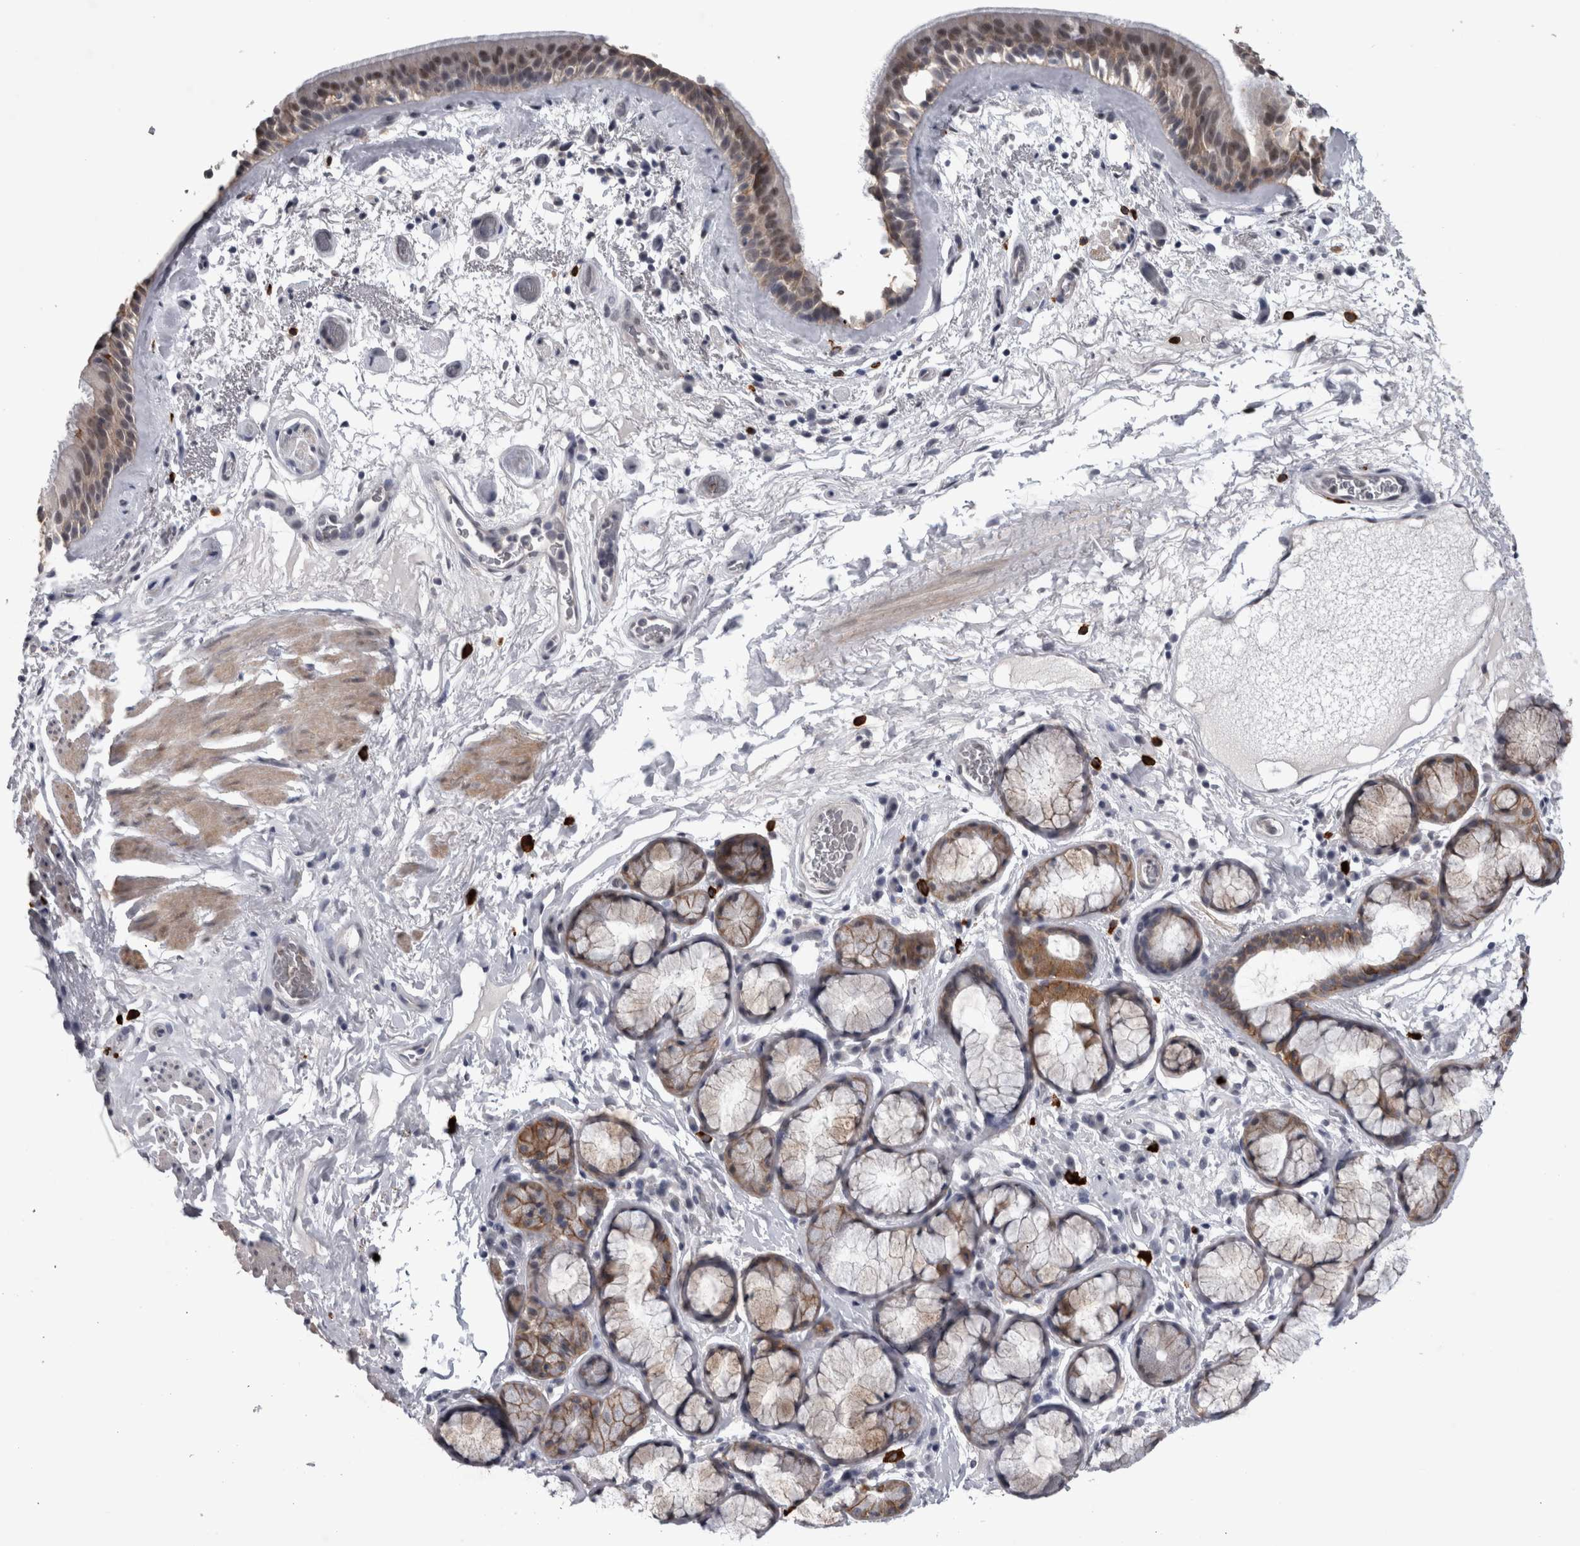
{"staining": {"intensity": "moderate", "quantity": ">75%", "location": "cytoplasmic/membranous,nuclear"}, "tissue": "bronchus", "cell_type": "Respiratory epithelial cells", "image_type": "normal", "snomed": [{"axis": "morphology", "description": "Normal tissue, NOS"}, {"axis": "topography", "description": "Cartilage tissue"}], "caption": "High-power microscopy captured an immunohistochemistry histopathology image of normal bronchus, revealing moderate cytoplasmic/membranous,nuclear staining in about >75% of respiratory epithelial cells.", "gene": "PEBP4", "patient": {"sex": "female", "age": 63}}